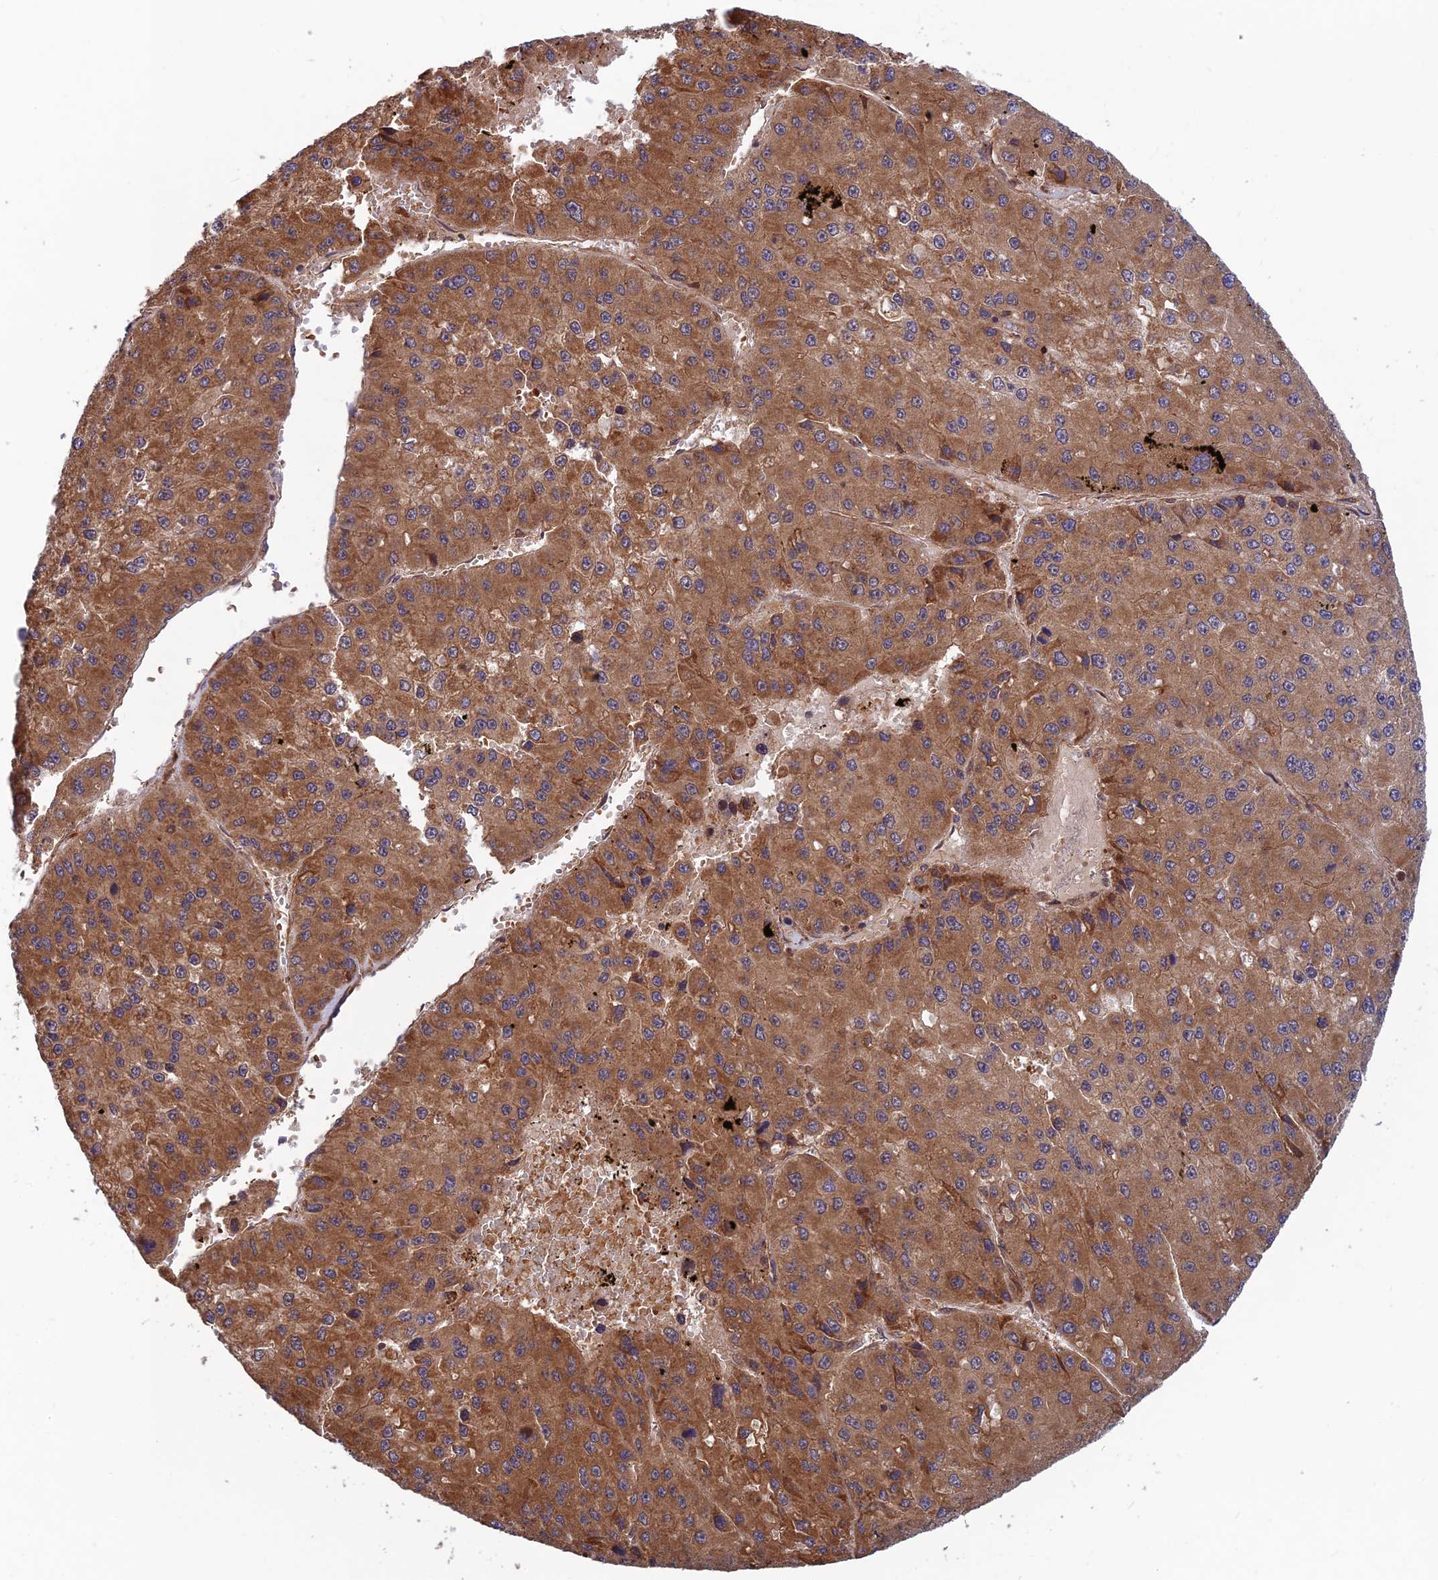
{"staining": {"intensity": "moderate", "quantity": ">75%", "location": "cytoplasmic/membranous"}, "tissue": "liver cancer", "cell_type": "Tumor cells", "image_type": "cancer", "snomed": [{"axis": "morphology", "description": "Carcinoma, Hepatocellular, NOS"}, {"axis": "topography", "description": "Liver"}], "caption": "Liver cancer tissue demonstrates moderate cytoplasmic/membranous staining in approximately >75% of tumor cells, visualized by immunohistochemistry.", "gene": "RELCH", "patient": {"sex": "female", "age": 73}}